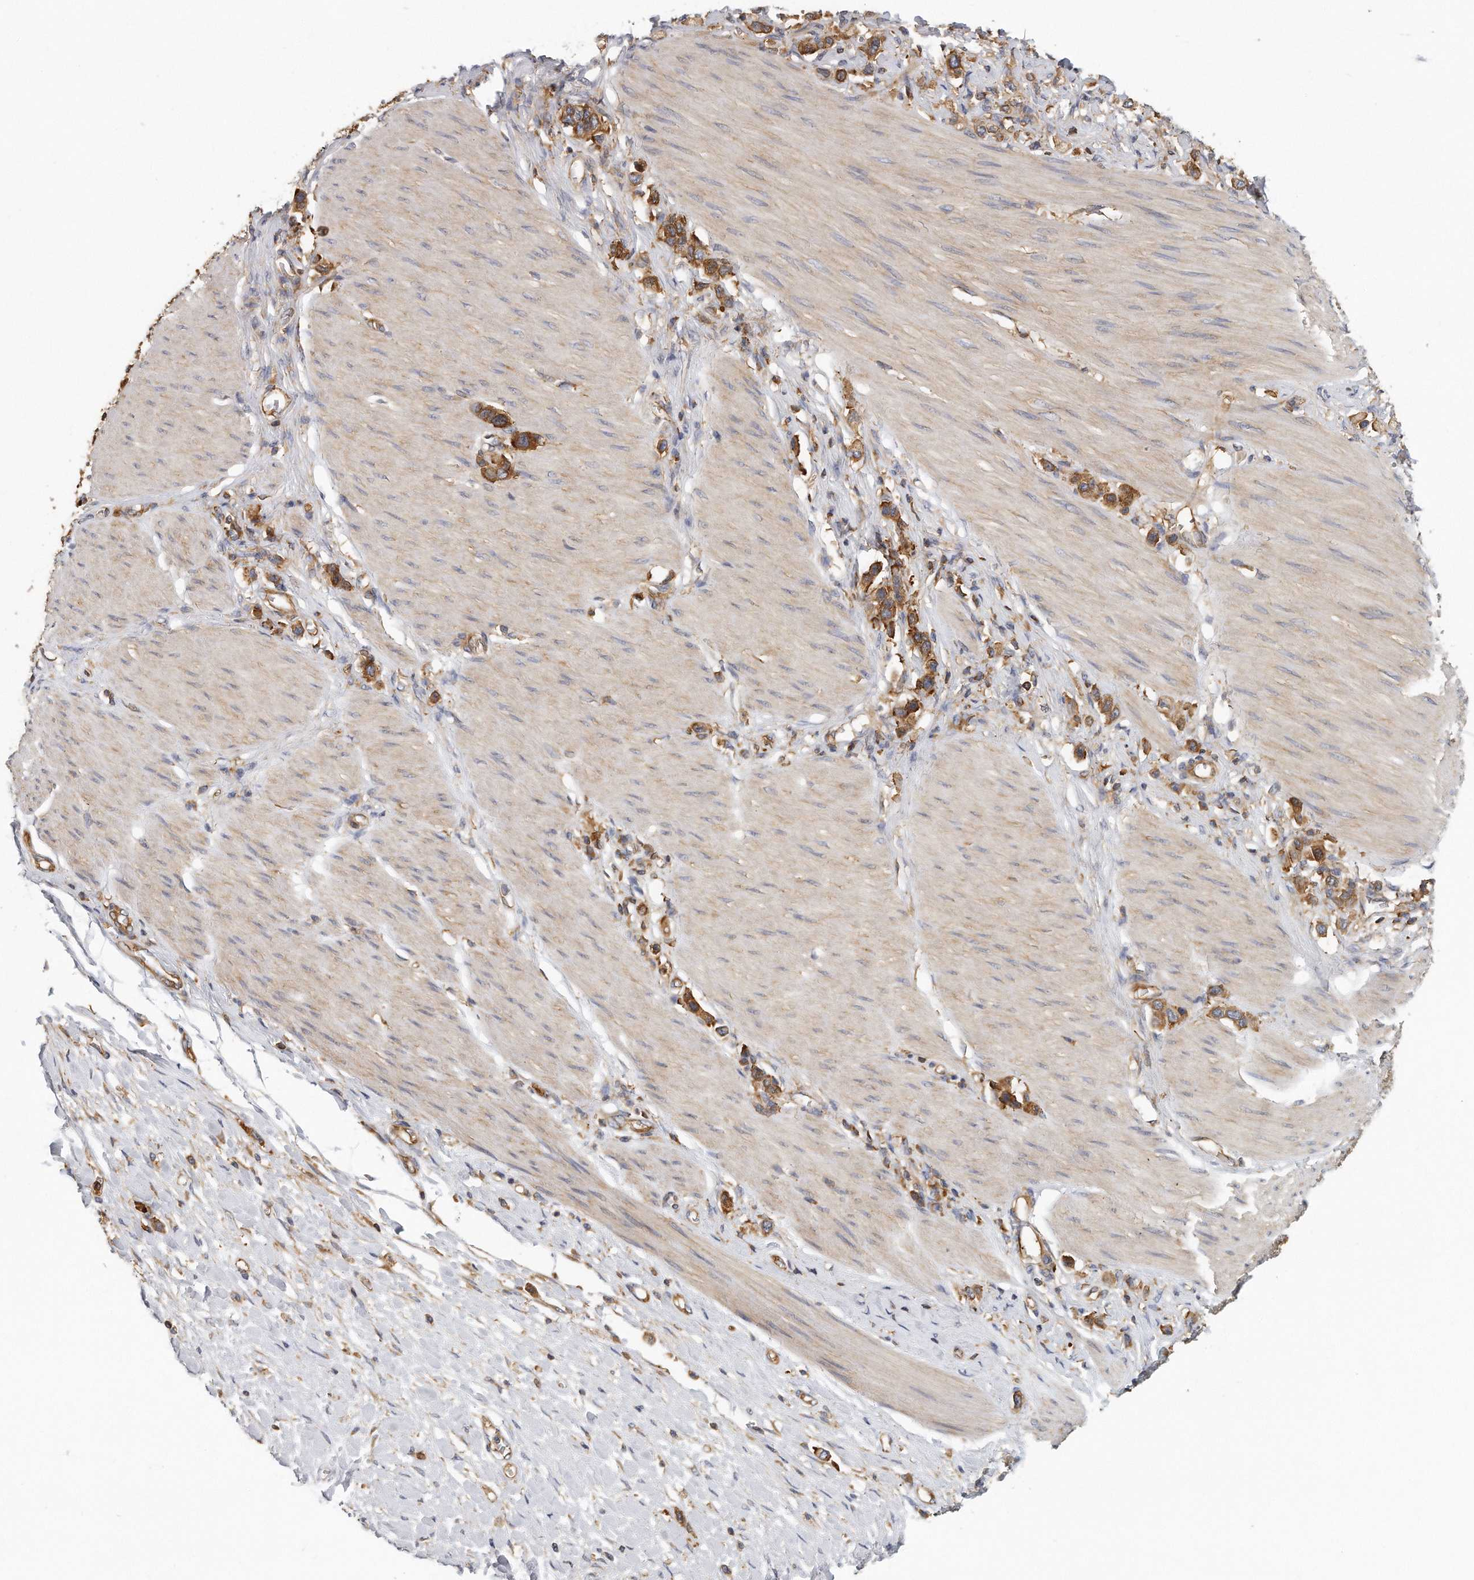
{"staining": {"intensity": "strong", "quantity": ">75%", "location": "cytoplasmic/membranous"}, "tissue": "stomach cancer", "cell_type": "Tumor cells", "image_type": "cancer", "snomed": [{"axis": "morphology", "description": "Adenocarcinoma, NOS"}, {"axis": "topography", "description": "Stomach"}], "caption": "A brown stain labels strong cytoplasmic/membranous expression of a protein in adenocarcinoma (stomach) tumor cells.", "gene": "EIF3I", "patient": {"sex": "female", "age": 65}}